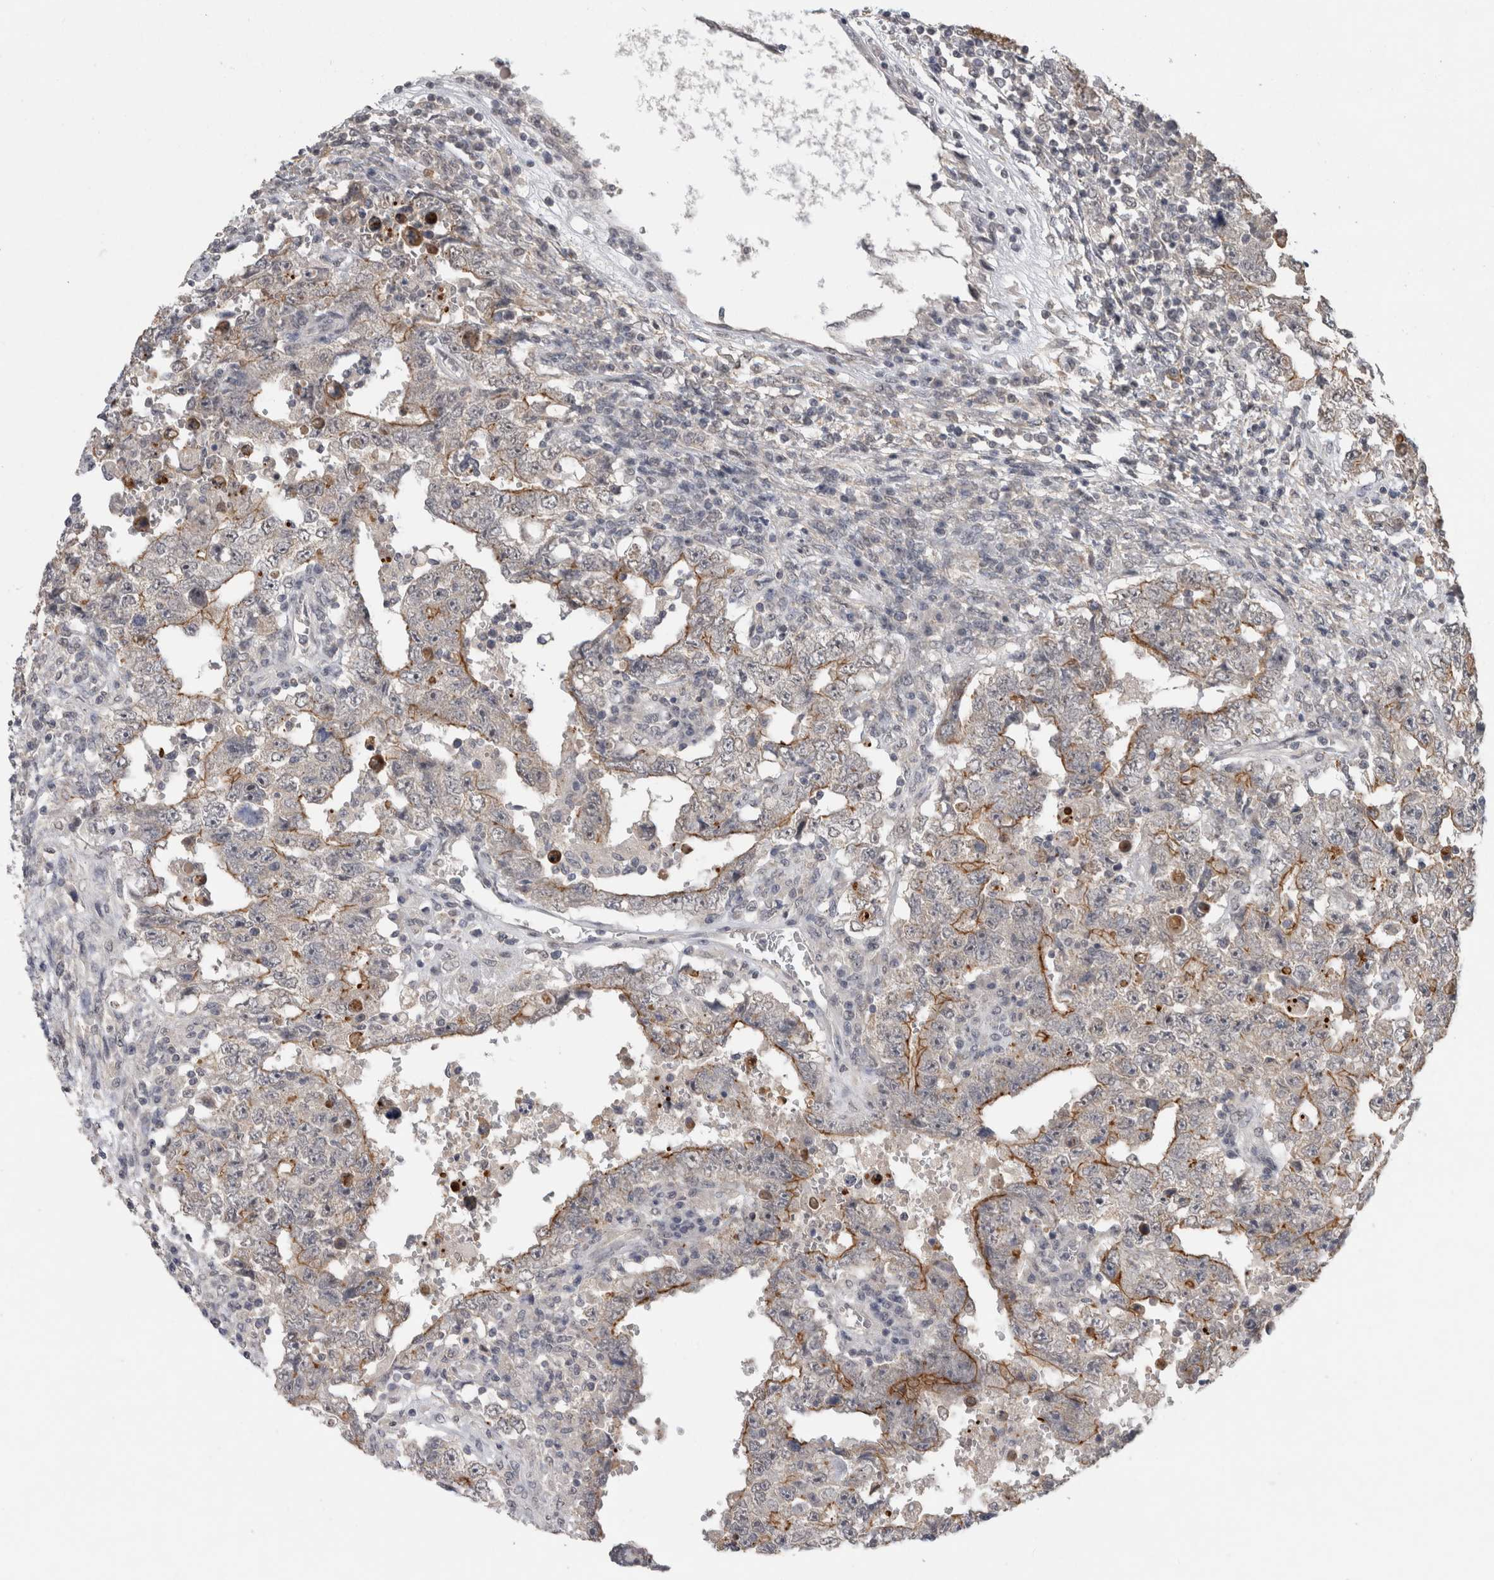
{"staining": {"intensity": "moderate", "quantity": "<25%", "location": "cytoplasmic/membranous"}, "tissue": "testis cancer", "cell_type": "Tumor cells", "image_type": "cancer", "snomed": [{"axis": "morphology", "description": "Carcinoma, Embryonal, NOS"}, {"axis": "topography", "description": "Testis"}], "caption": "This is a photomicrograph of immunohistochemistry staining of embryonal carcinoma (testis), which shows moderate staining in the cytoplasmic/membranous of tumor cells.", "gene": "RHPN1", "patient": {"sex": "male", "age": 26}}